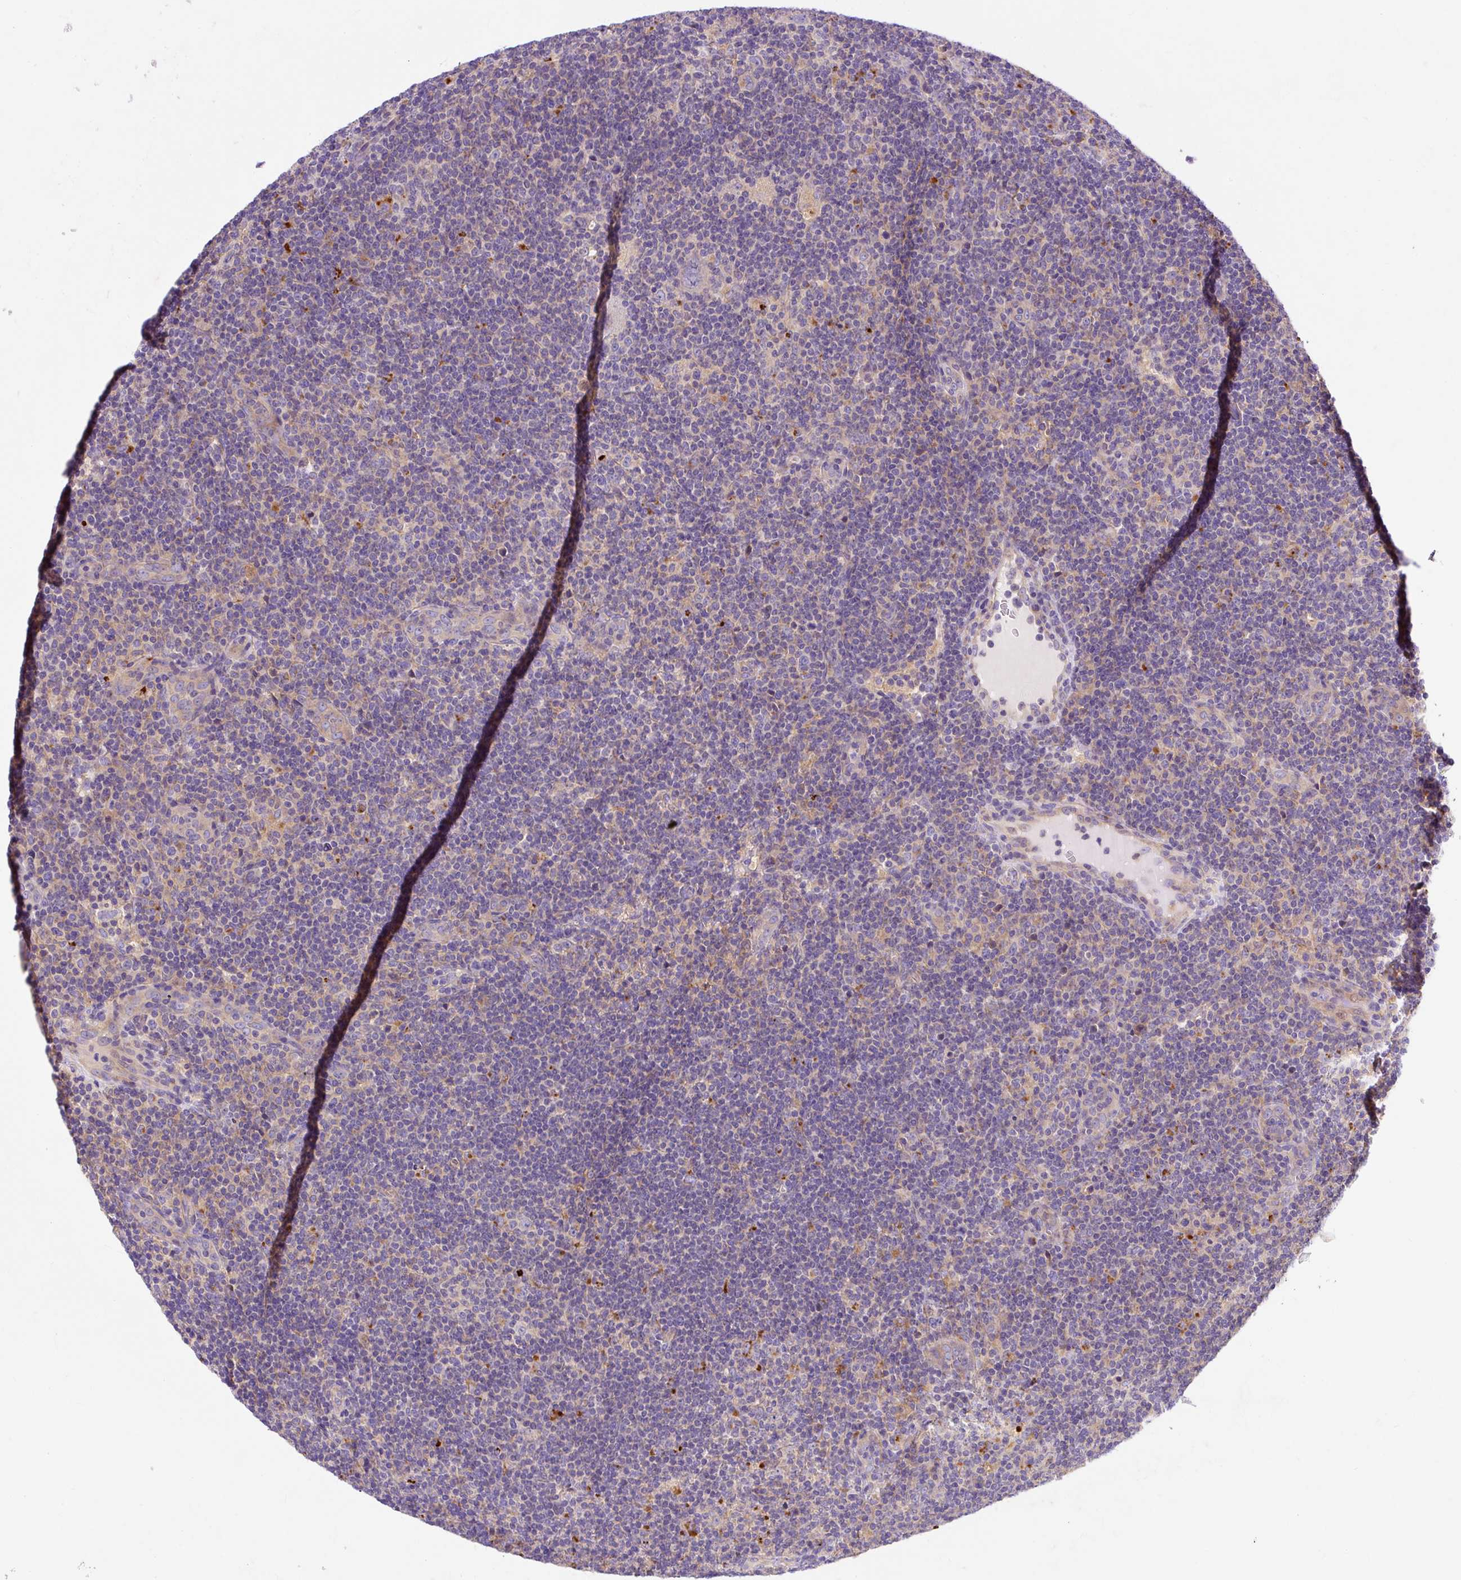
{"staining": {"intensity": "negative", "quantity": "none", "location": "none"}, "tissue": "lymphoma", "cell_type": "Tumor cells", "image_type": "cancer", "snomed": [{"axis": "morphology", "description": "Hodgkin's disease, NOS"}, {"axis": "topography", "description": "Lymph node"}], "caption": "Tumor cells show no significant expression in Hodgkin's disease.", "gene": "OR4K15", "patient": {"sex": "female", "age": 57}}